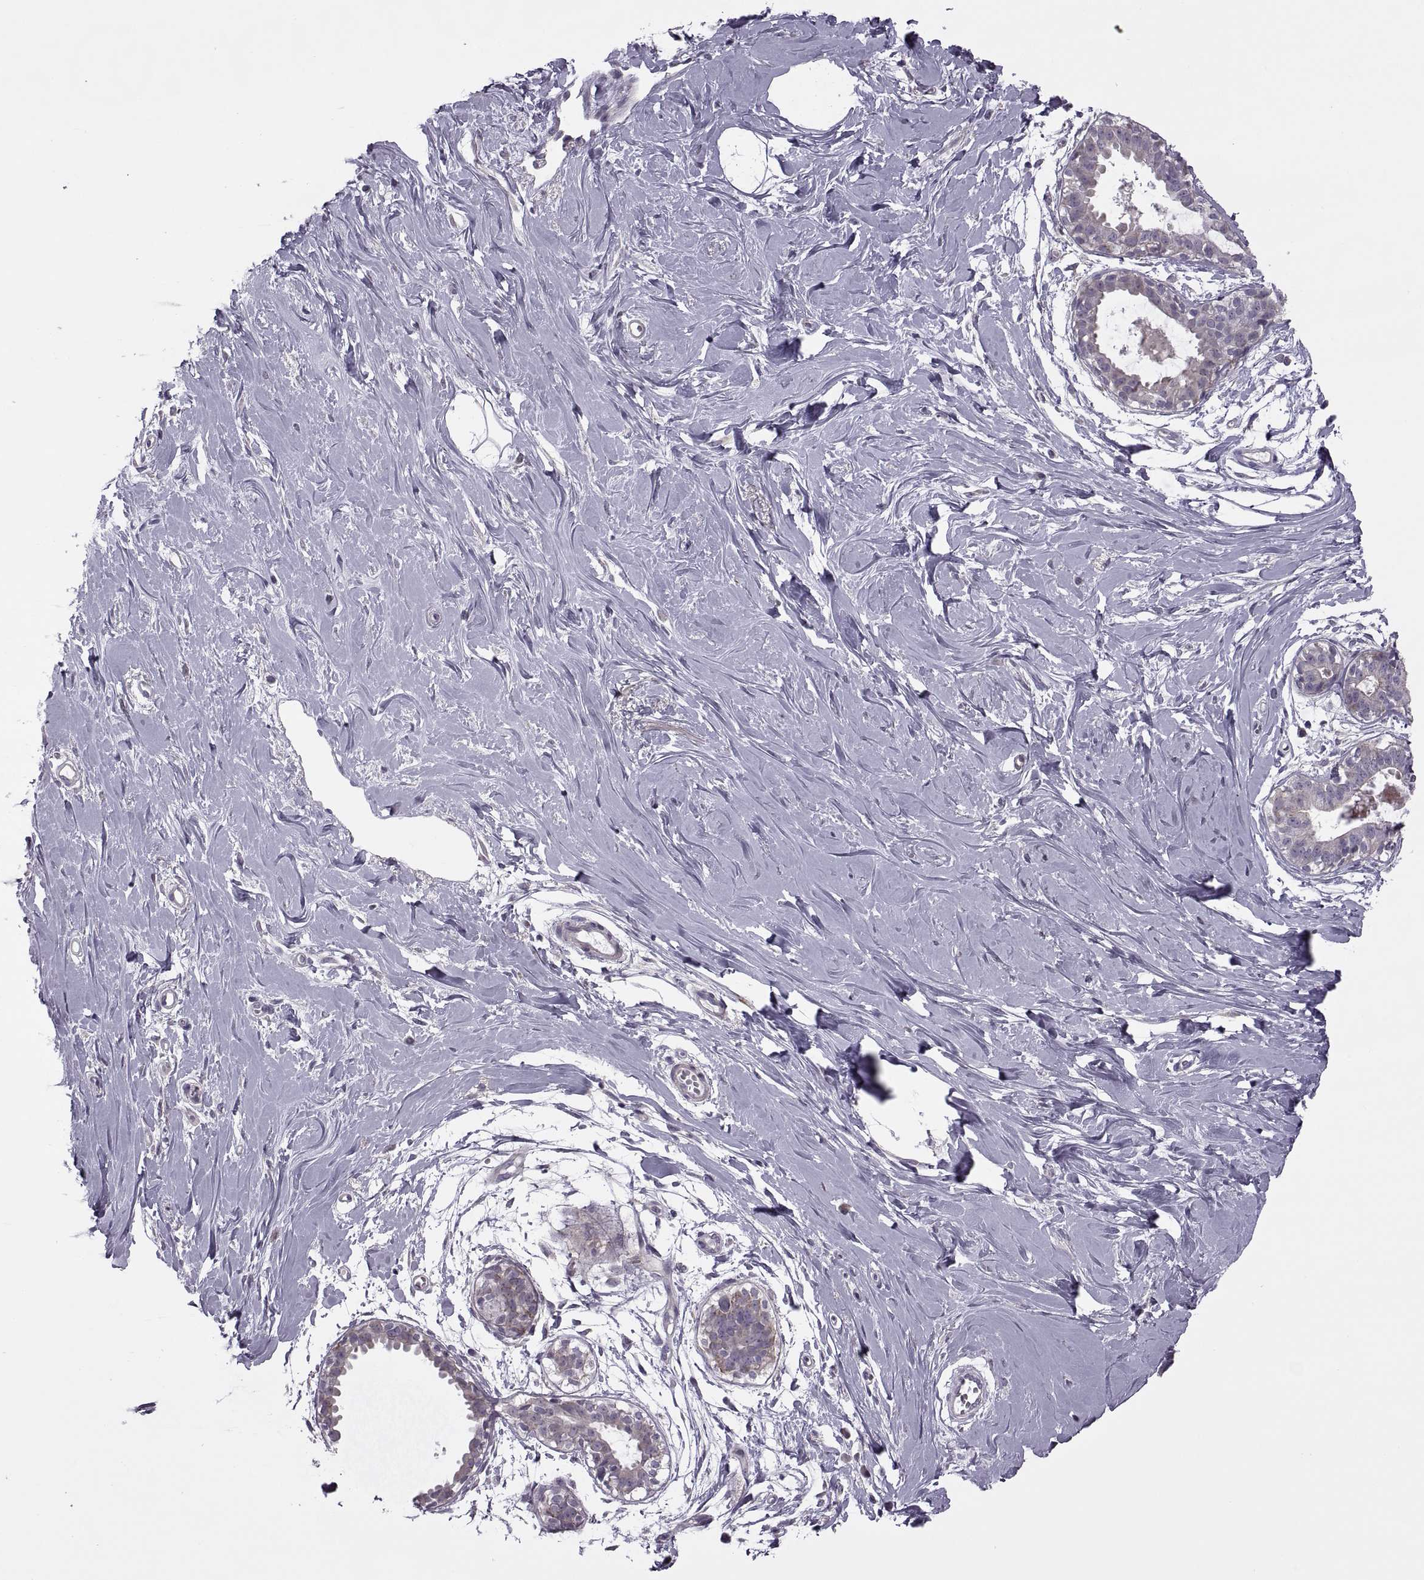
{"staining": {"intensity": "negative", "quantity": "none", "location": "none"}, "tissue": "breast", "cell_type": "Adipocytes", "image_type": "normal", "snomed": [{"axis": "morphology", "description": "Normal tissue, NOS"}, {"axis": "topography", "description": "Breast"}], "caption": "Immunohistochemistry image of unremarkable breast: breast stained with DAB (3,3'-diaminobenzidine) displays no significant protein positivity in adipocytes.", "gene": "RIPK4", "patient": {"sex": "female", "age": 49}}